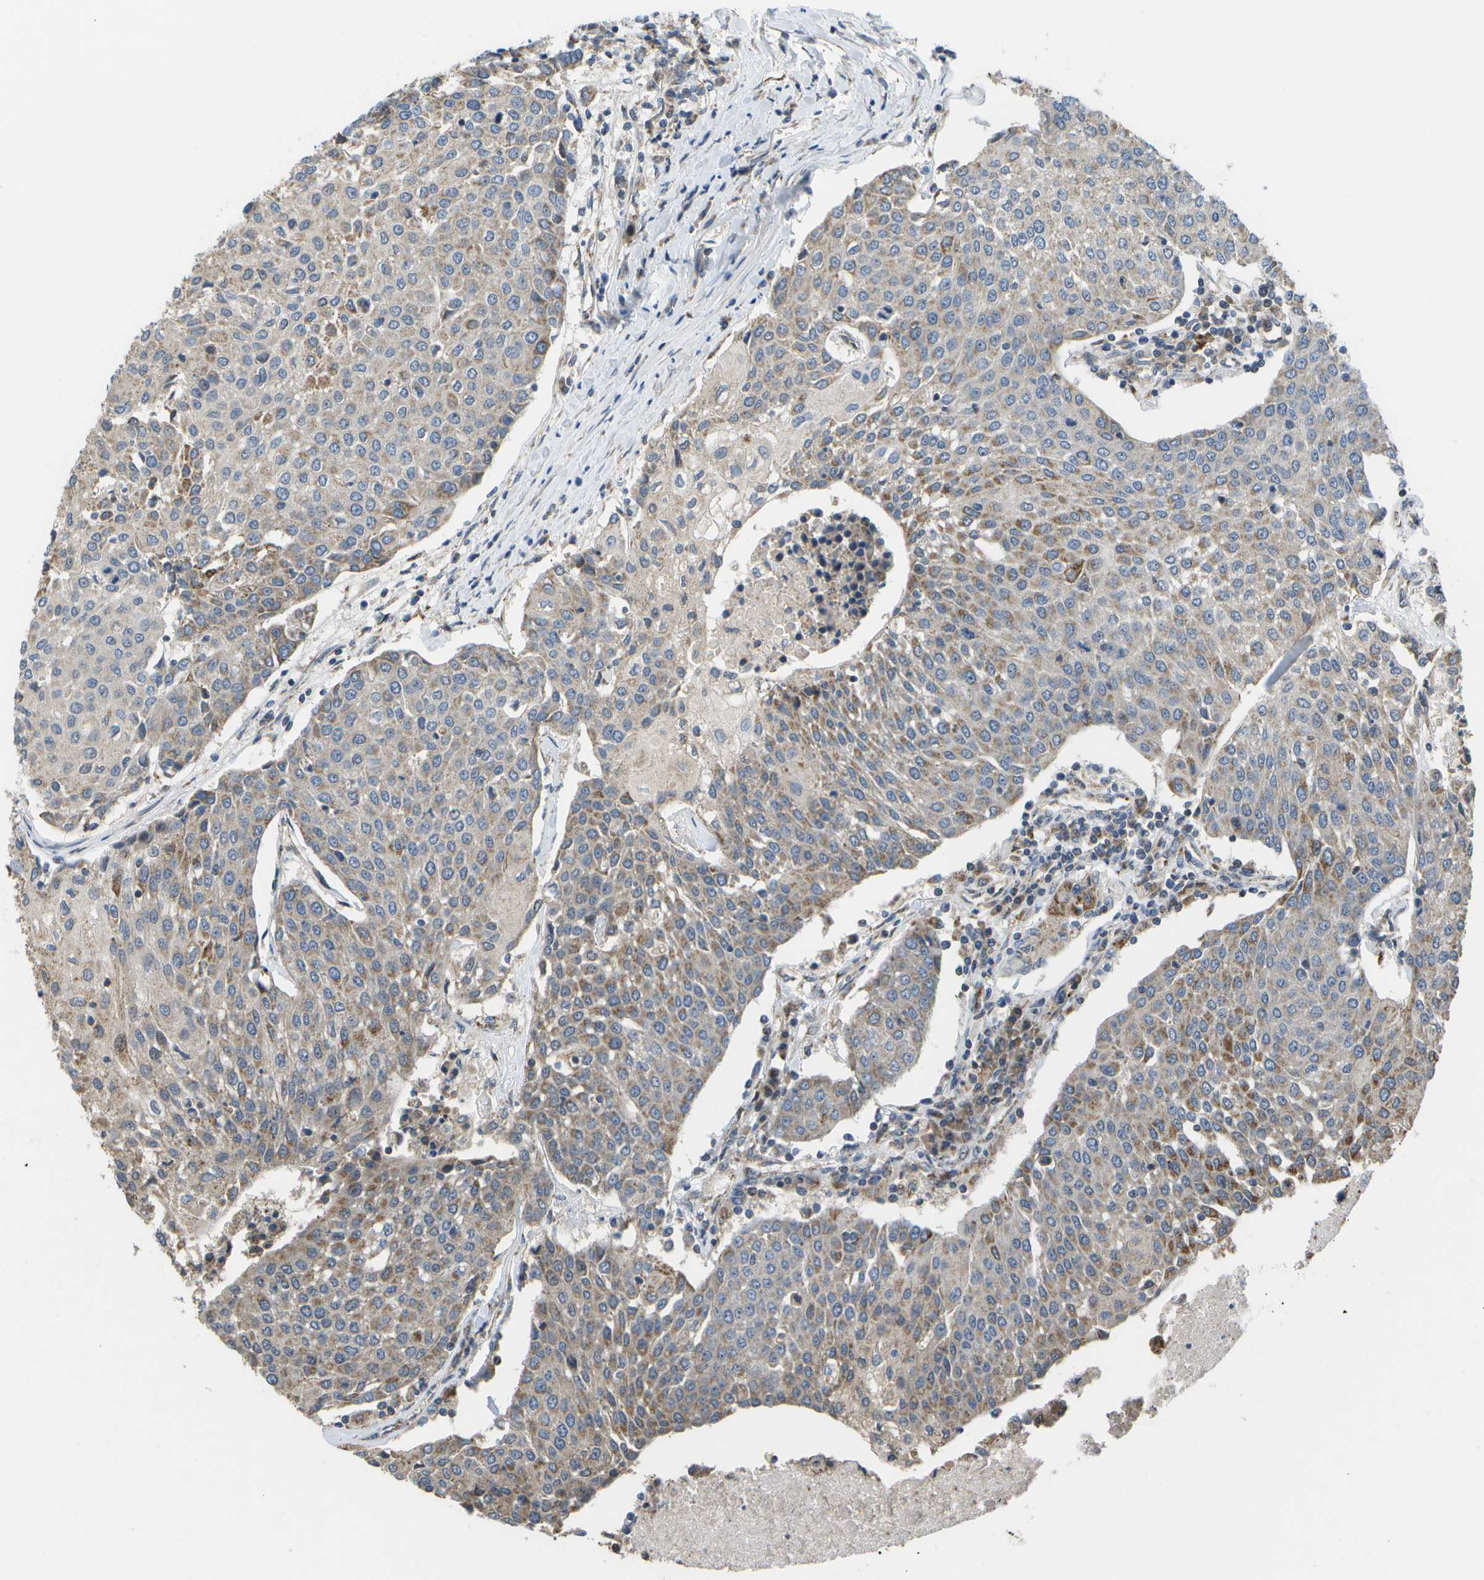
{"staining": {"intensity": "weak", "quantity": "25%-75%", "location": "cytoplasmic/membranous"}, "tissue": "urothelial cancer", "cell_type": "Tumor cells", "image_type": "cancer", "snomed": [{"axis": "morphology", "description": "Urothelial carcinoma, High grade"}, {"axis": "topography", "description": "Urinary bladder"}], "caption": "Weak cytoplasmic/membranous positivity for a protein is seen in about 25%-75% of tumor cells of urothelial cancer using immunohistochemistry (IHC).", "gene": "HADHA", "patient": {"sex": "female", "age": 85}}